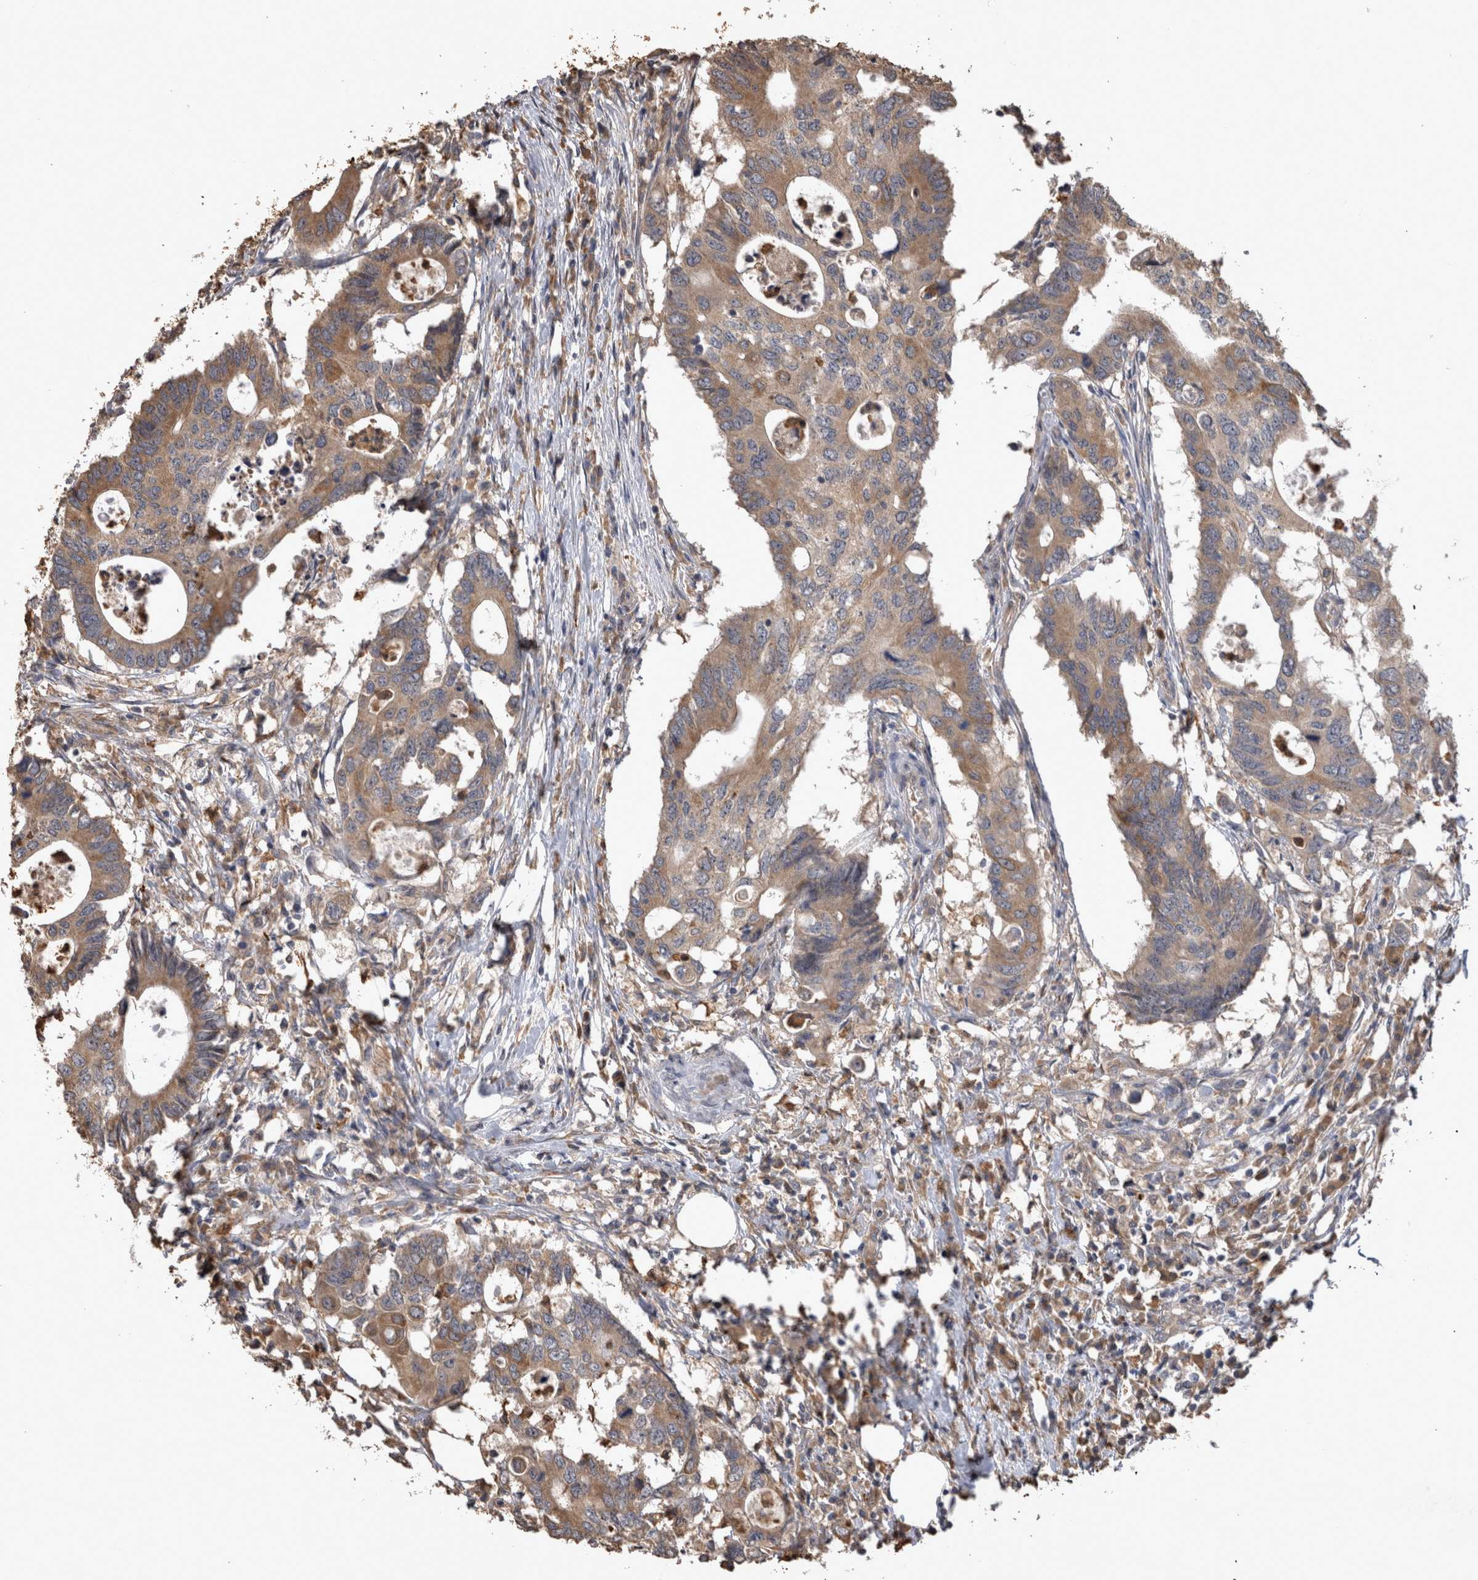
{"staining": {"intensity": "weak", "quantity": ">75%", "location": "cytoplasmic/membranous"}, "tissue": "colorectal cancer", "cell_type": "Tumor cells", "image_type": "cancer", "snomed": [{"axis": "morphology", "description": "Adenocarcinoma, NOS"}, {"axis": "topography", "description": "Colon"}], "caption": "Immunohistochemical staining of adenocarcinoma (colorectal) demonstrates low levels of weak cytoplasmic/membranous protein positivity in approximately >75% of tumor cells.", "gene": "TMED7", "patient": {"sex": "male", "age": 71}}